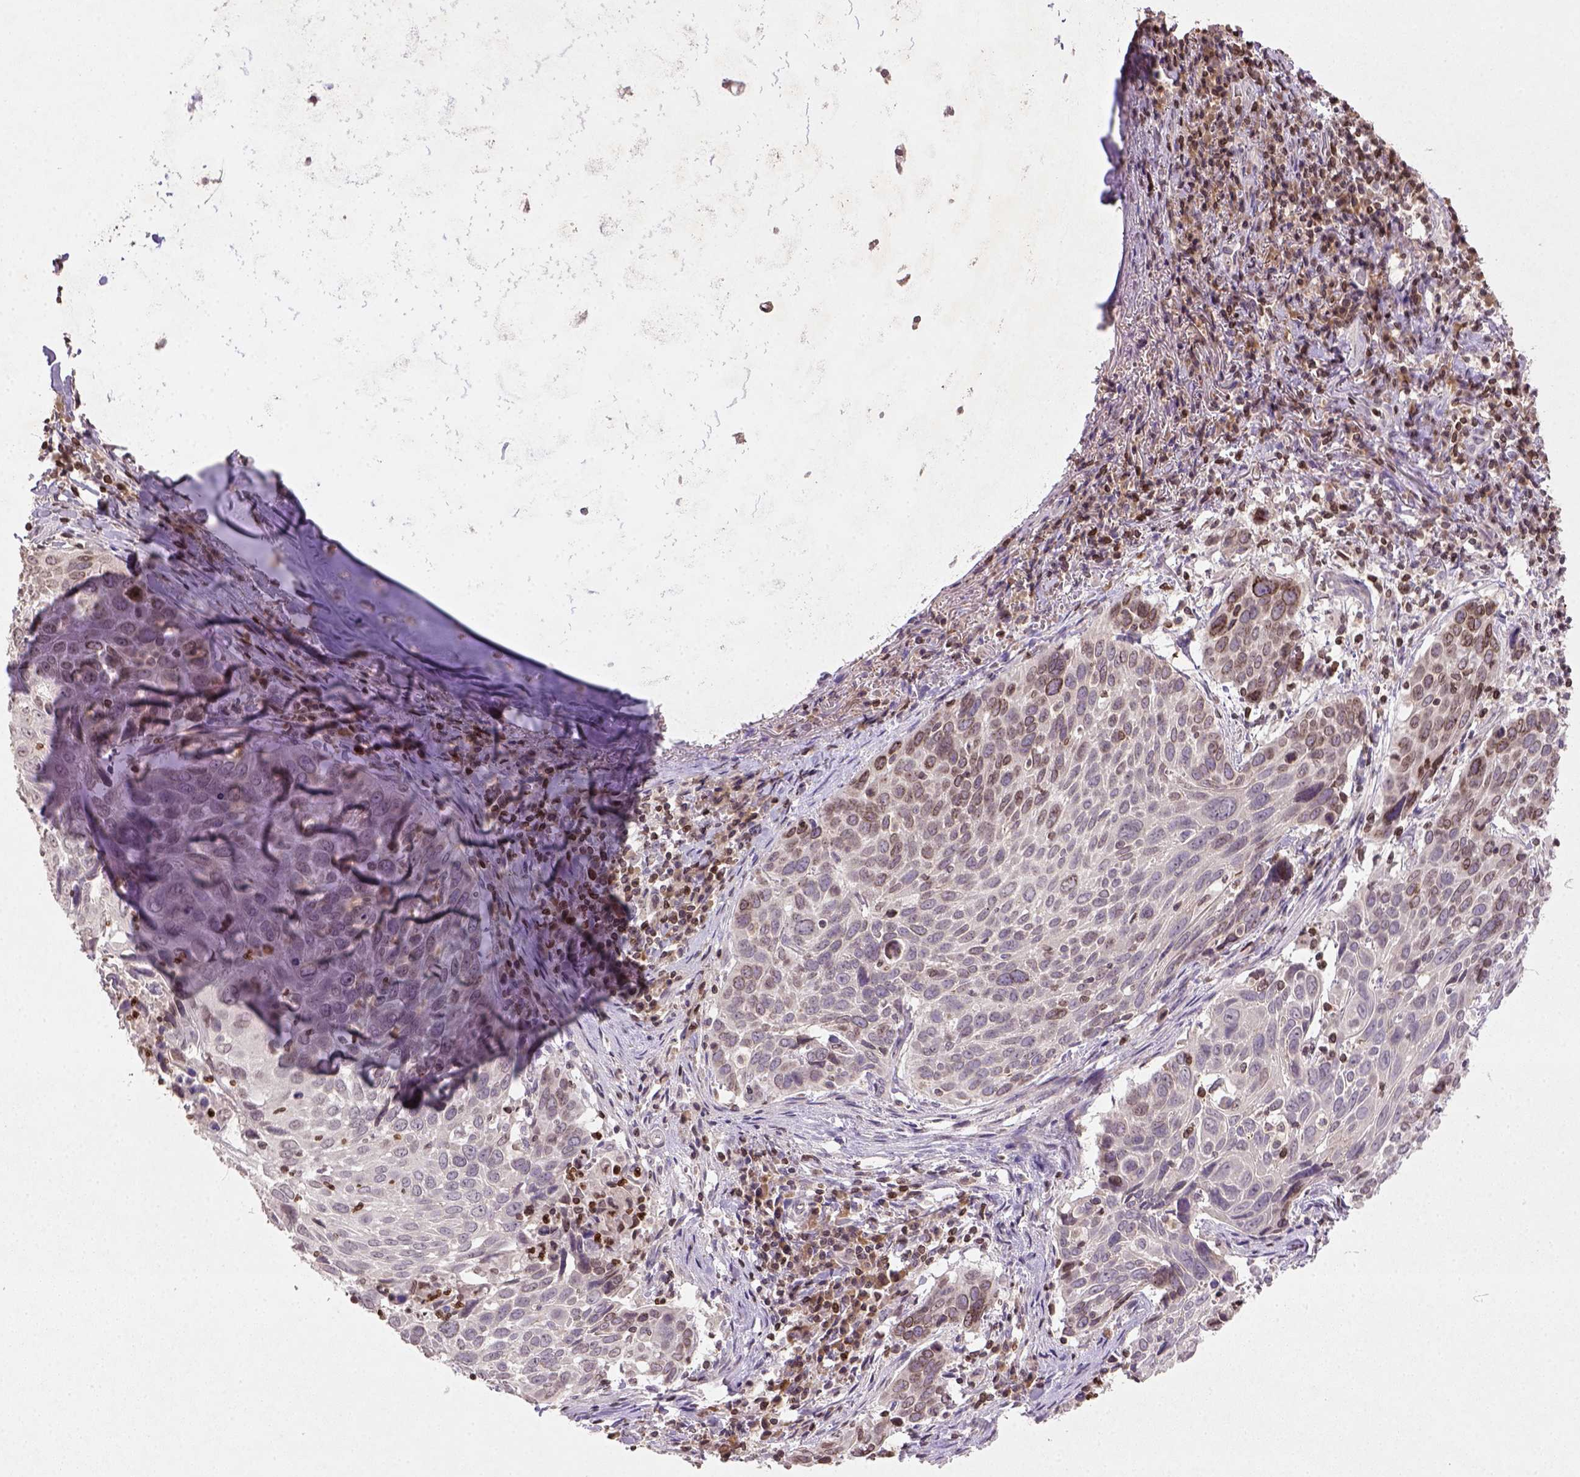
{"staining": {"intensity": "moderate", "quantity": "25%-75%", "location": "cytoplasmic/membranous,nuclear"}, "tissue": "lung cancer", "cell_type": "Tumor cells", "image_type": "cancer", "snomed": [{"axis": "morphology", "description": "Squamous cell carcinoma, NOS"}, {"axis": "topography", "description": "Lung"}], "caption": "An image of human lung cancer stained for a protein reveals moderate cytoplasmic/membranous and nuclear brown staining in tumor cells. (IHC, brightfield microscopy, high magnification).", "gene": "NUDT3", "patient": {"sex": "male", "age": 57}}